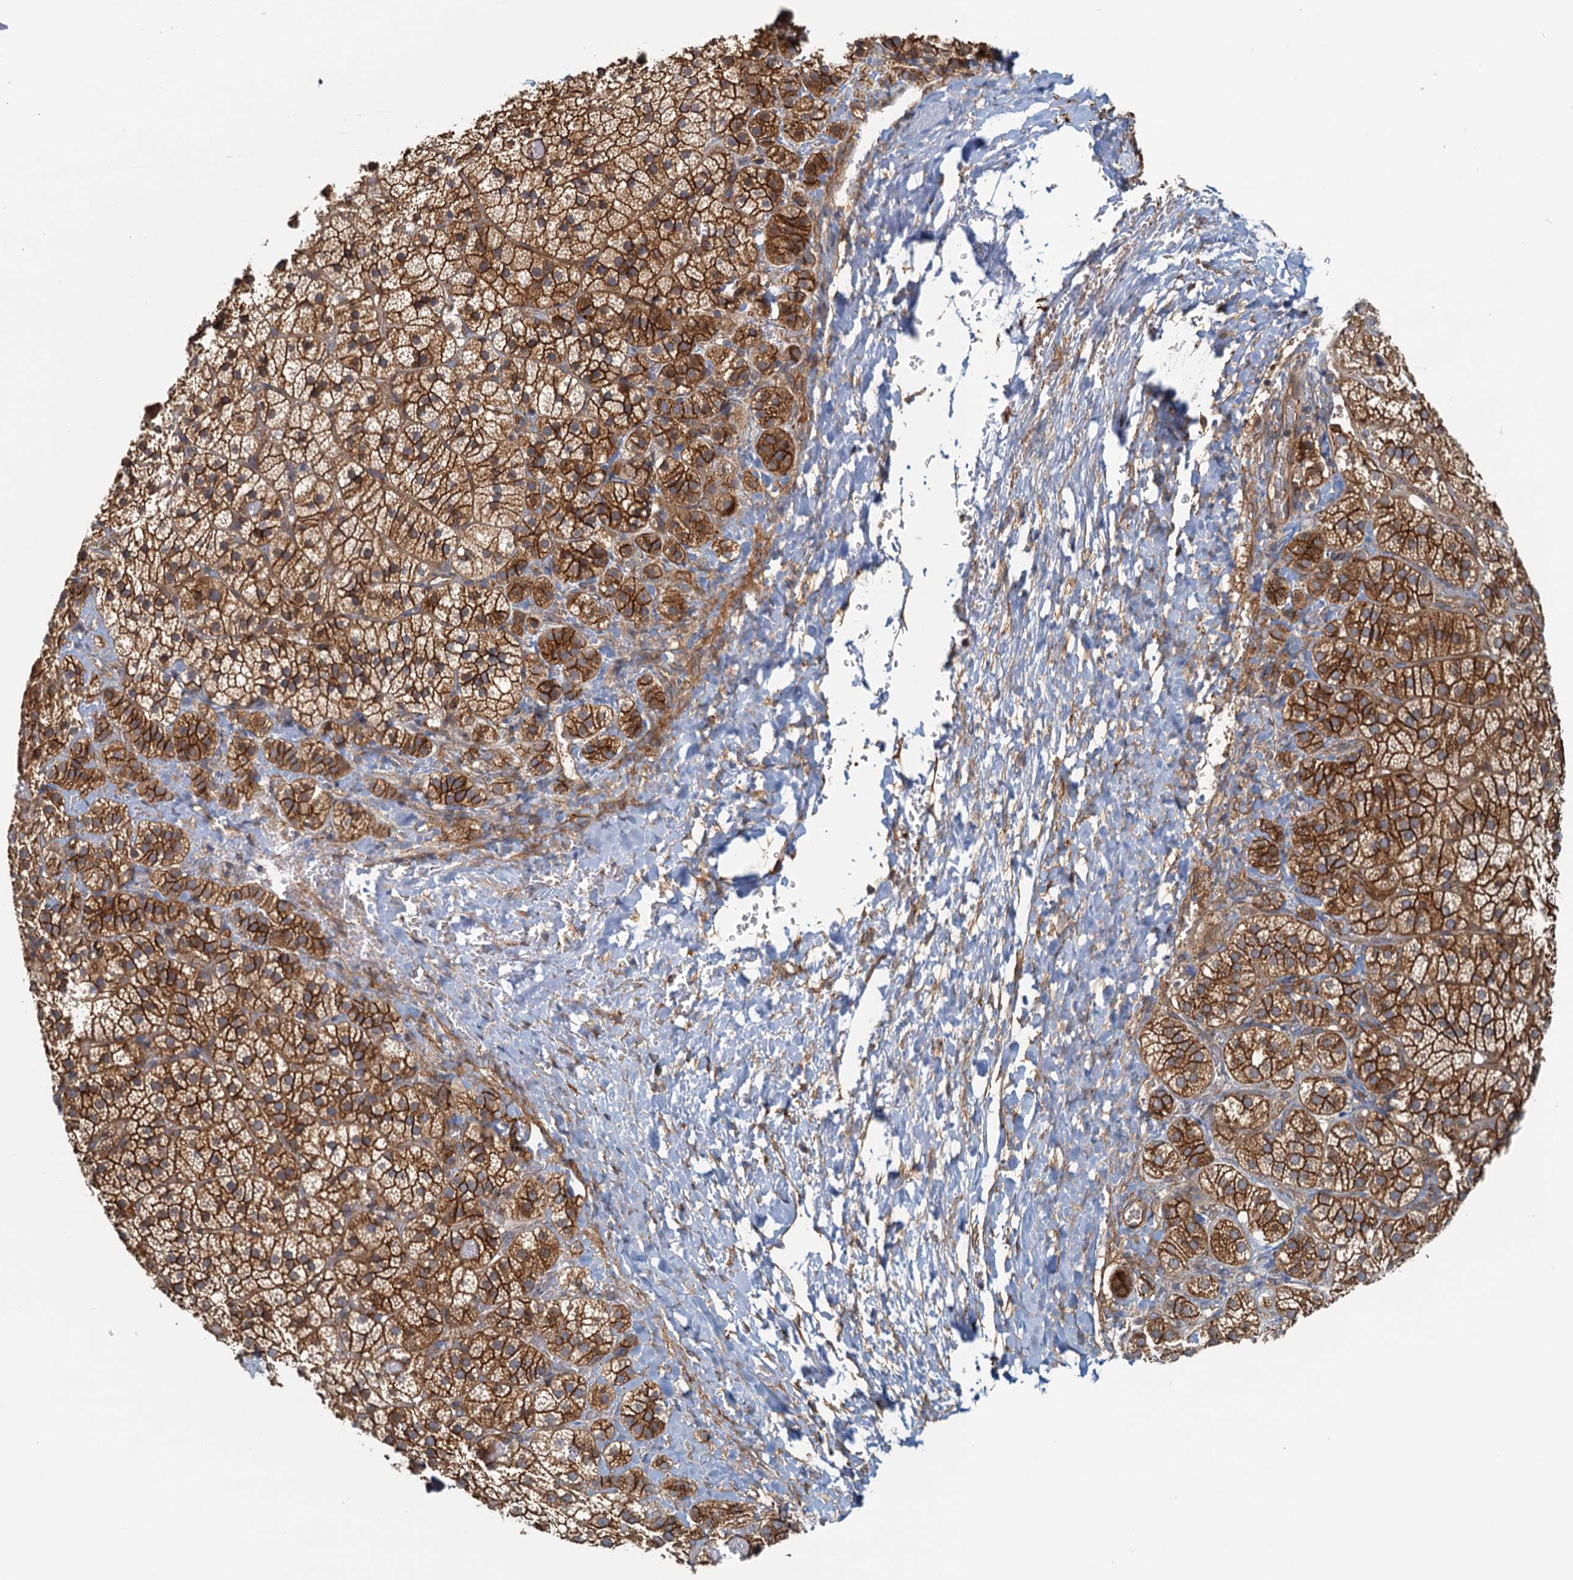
{"staining": {"intensity": "strong", "quantity": ">75%", "location": "cytoplasmic/membranous"}, "tissue": "adrenal gland", "cell_type": "Glandular cells", "image_type": "normal", "snomed": [{"axis": "morphology", "description": "Normal tissue, NOS"}, {"axis": "topography", "description": "Adrenal gland"}], "caption": "Human adrenal gland stained with a brown dye shows strong cytoplasmic/membranous positive positivity in approximately >75% of glandular cells.", "gene": "NIPAL3", "patient": {"sex": "female", "age": 44}}